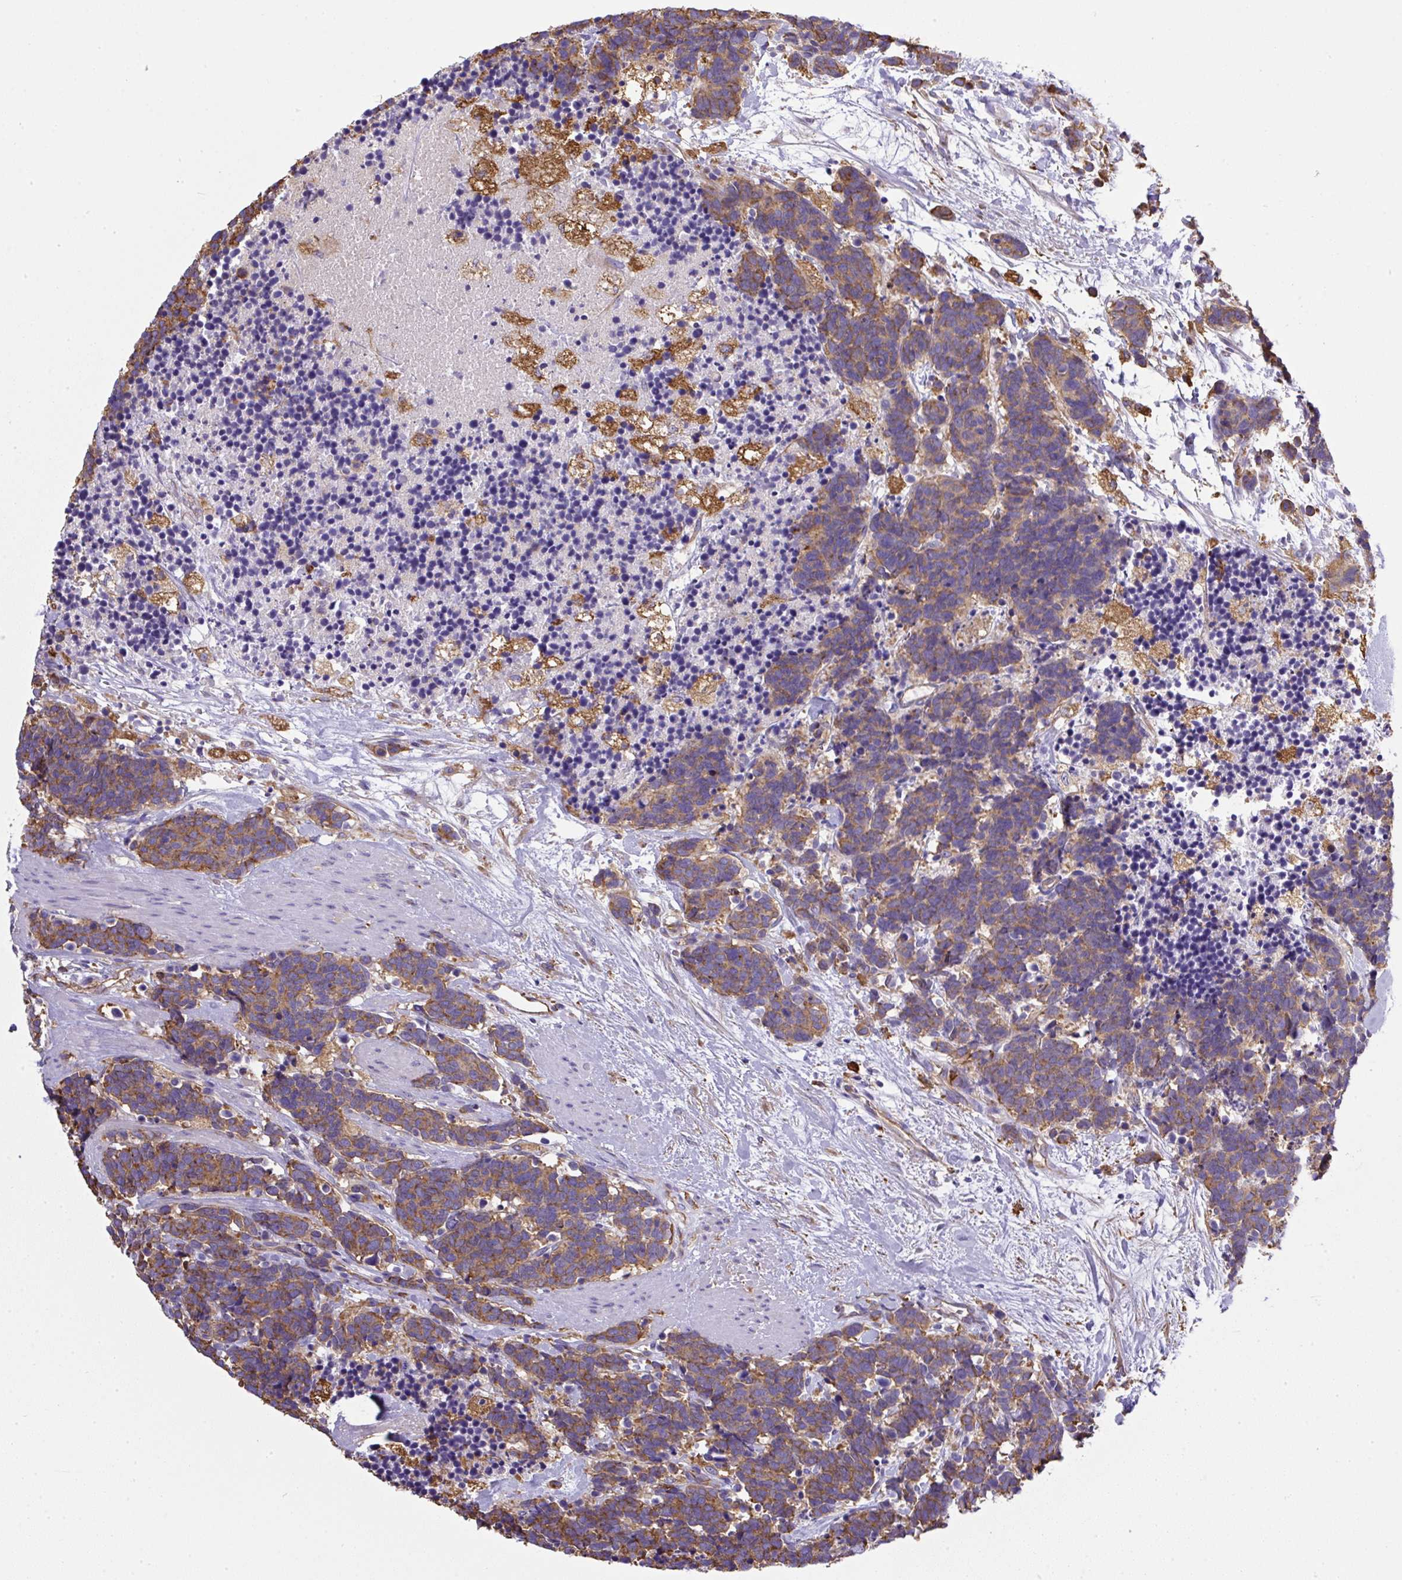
{"staining": {"intensity": "moderate", "quantity": ">75%", "location": "cytoplasmic/membranous"}, "tissue": "carcinoid", "cell_type": "Tumor cells", "image_type": "cancer", "snomed": [{"axis": "morphology", "description": "Carcinoma, NOS"}, {"axis": "morphology", "description": "Carcinoid, malignant, NOS"}, {"axis": "topography", "description": "Prostate"}], "caption": "A brown stain highlights moderate cytoplasmic/membranous expression of a protein in human malignant carcinoid tumor cells.", "gene": "MAGEB5", "patient": {"sex": "male", "age": 57}}